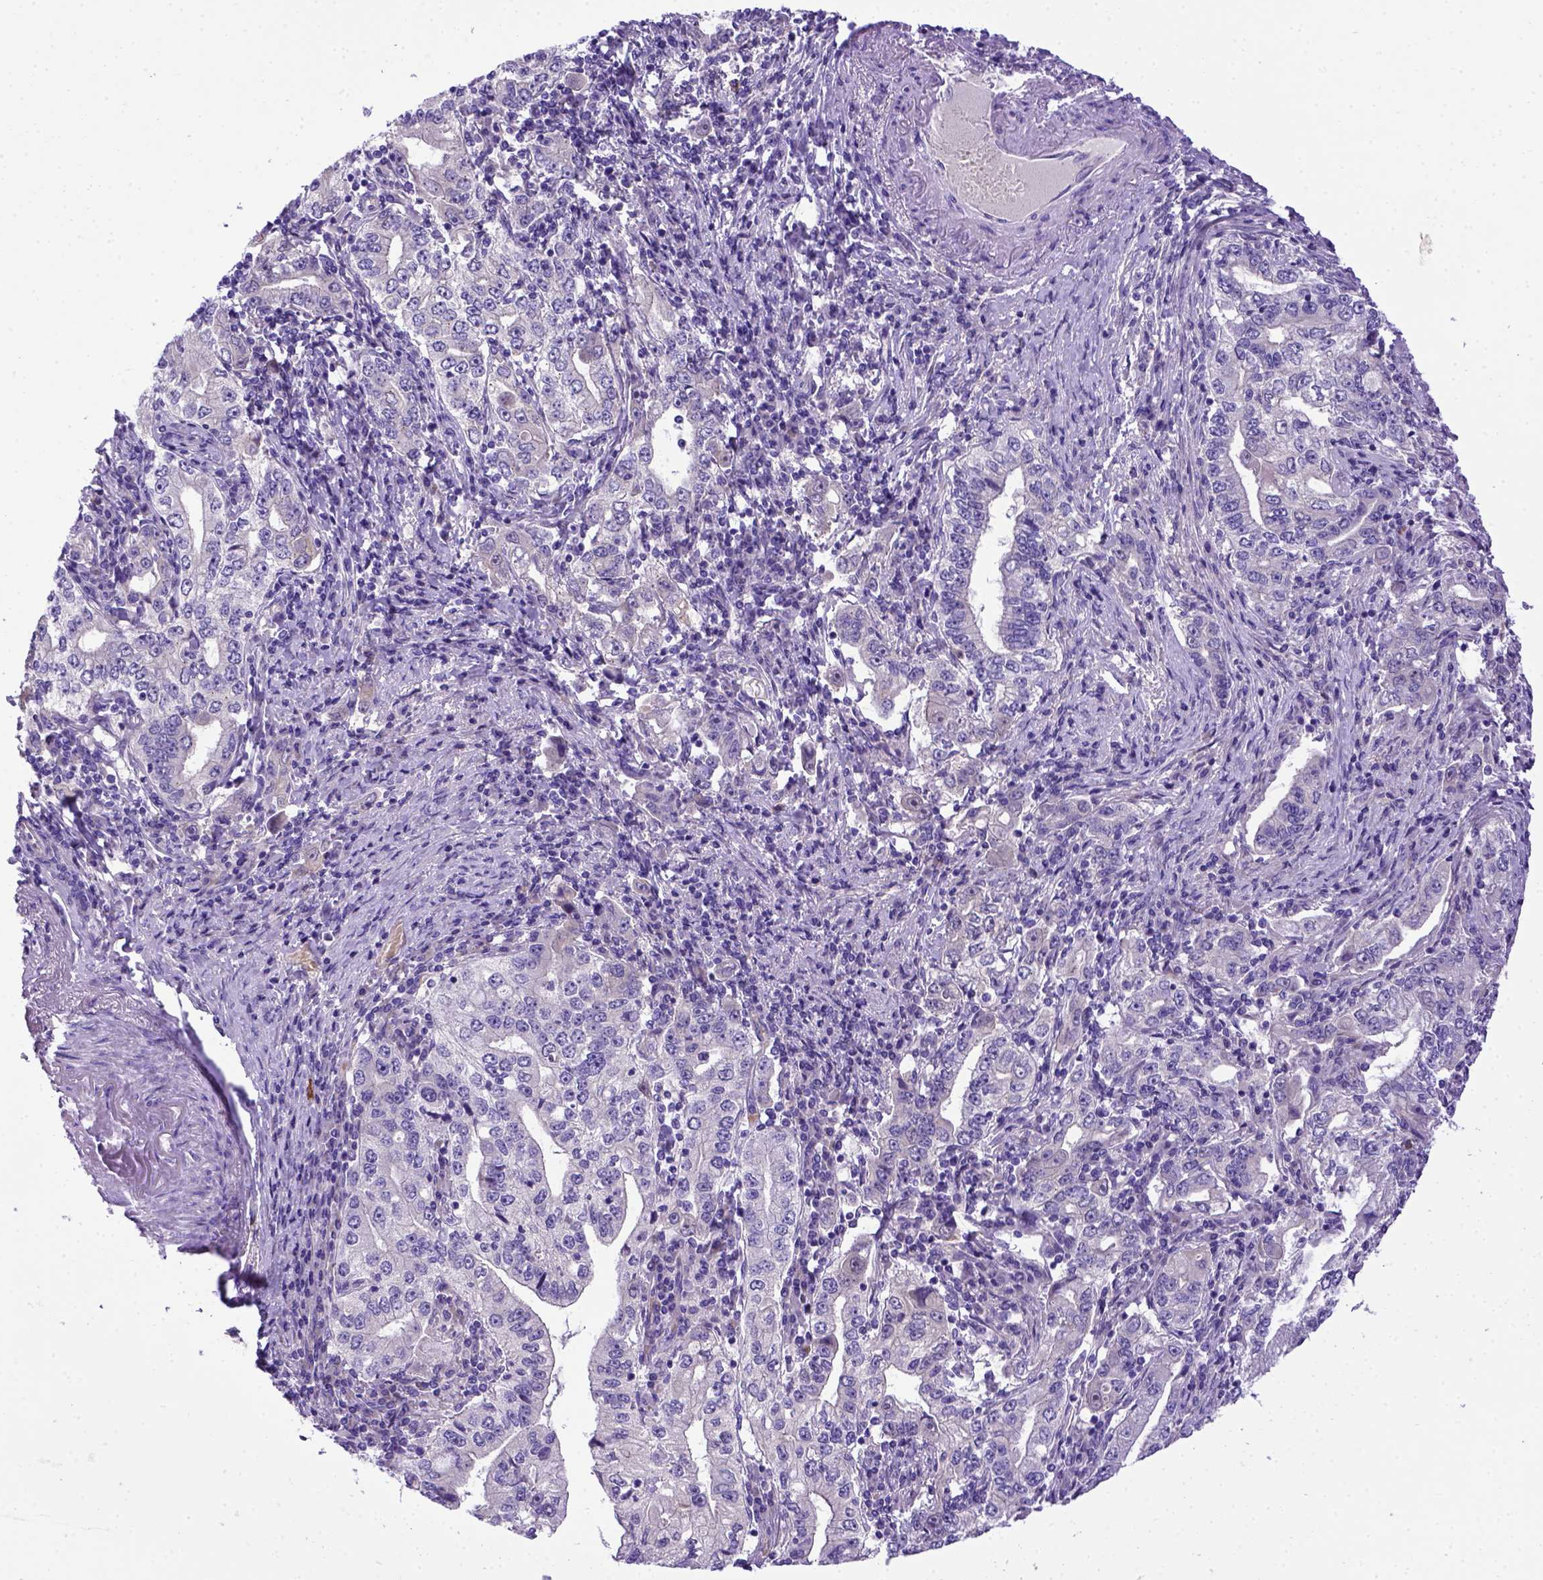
{"staining": {"intensity": "negative", "quantity": "none", "location": "none"}, "tissue": "stomach cancer", "cell_type": "Tumor cells", "image_type": "cancer", "snomed": [{"axis": "morphology", "description": "Adenocarcinoma, NOS"}, {"axis": "topography", "description": "Stomach, lower"}], "caption": "High power microscopy photomicrograph of an immunohistochemistry histopathology image of adenocarcinoma (stomach), revealing no significant positivity in tumor cells.", "gene": "ADAM12", "patient": {"sex": "female", "age": 72}}